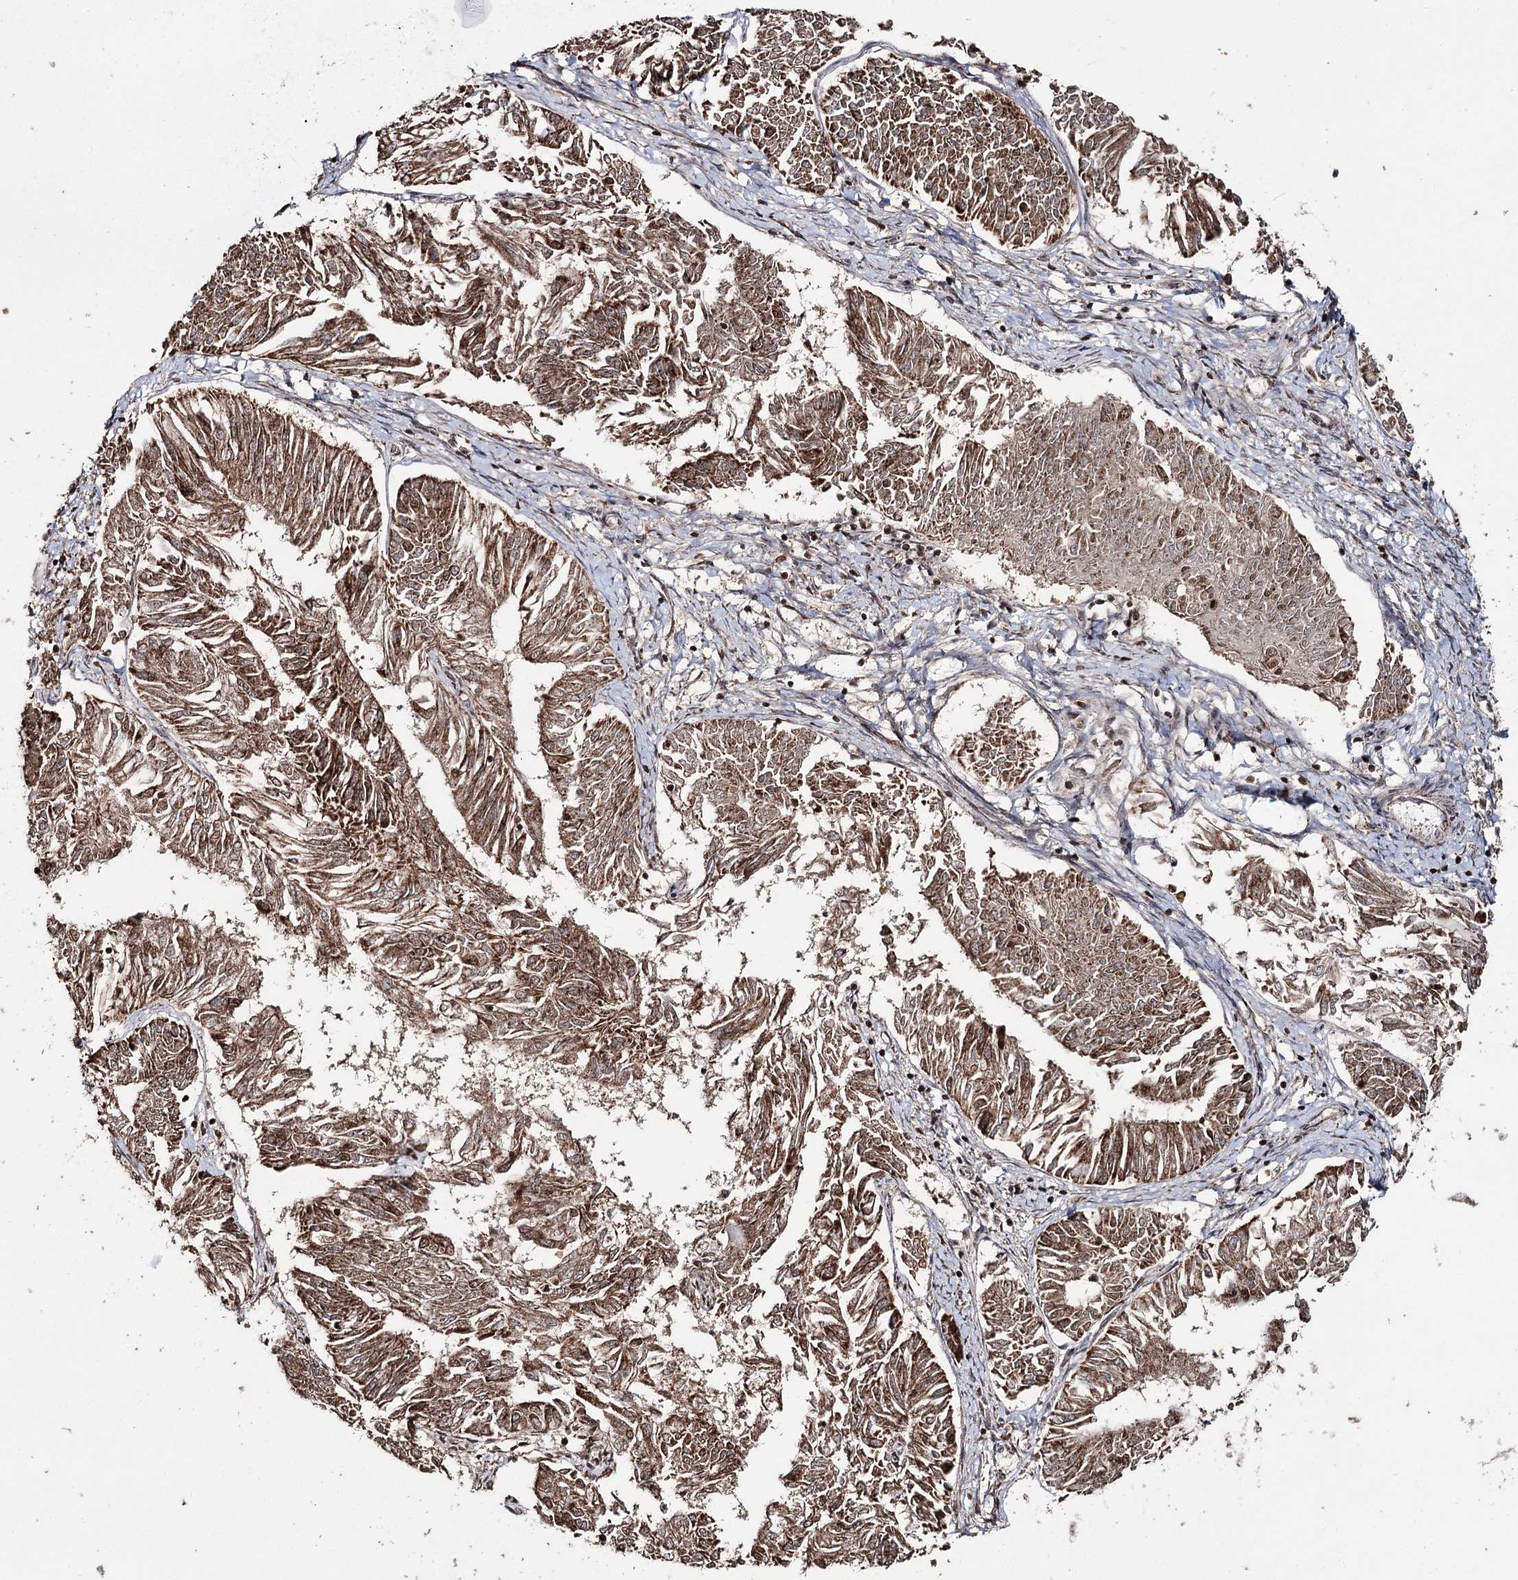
{"staining": {"intensity": "moderate", "quantity": ">75%", "location": "cytoplasmic/membranous"}, "tissue": "endometrial cancer", "cell_type": "Tumor cells", "image_type": "cancer", "snomed": [{"axis": "morphology", "description": "Adenocarcinoma, NOS"}, {"axis": "topography", "description": "Endometrium"}], "caption": "Endometrial adenocarcinoma stained with a protein marker demonstrates moderate staining in tumor cells.", "gene": "PDHX", "patient": {"sex": "female", "age": 58}}